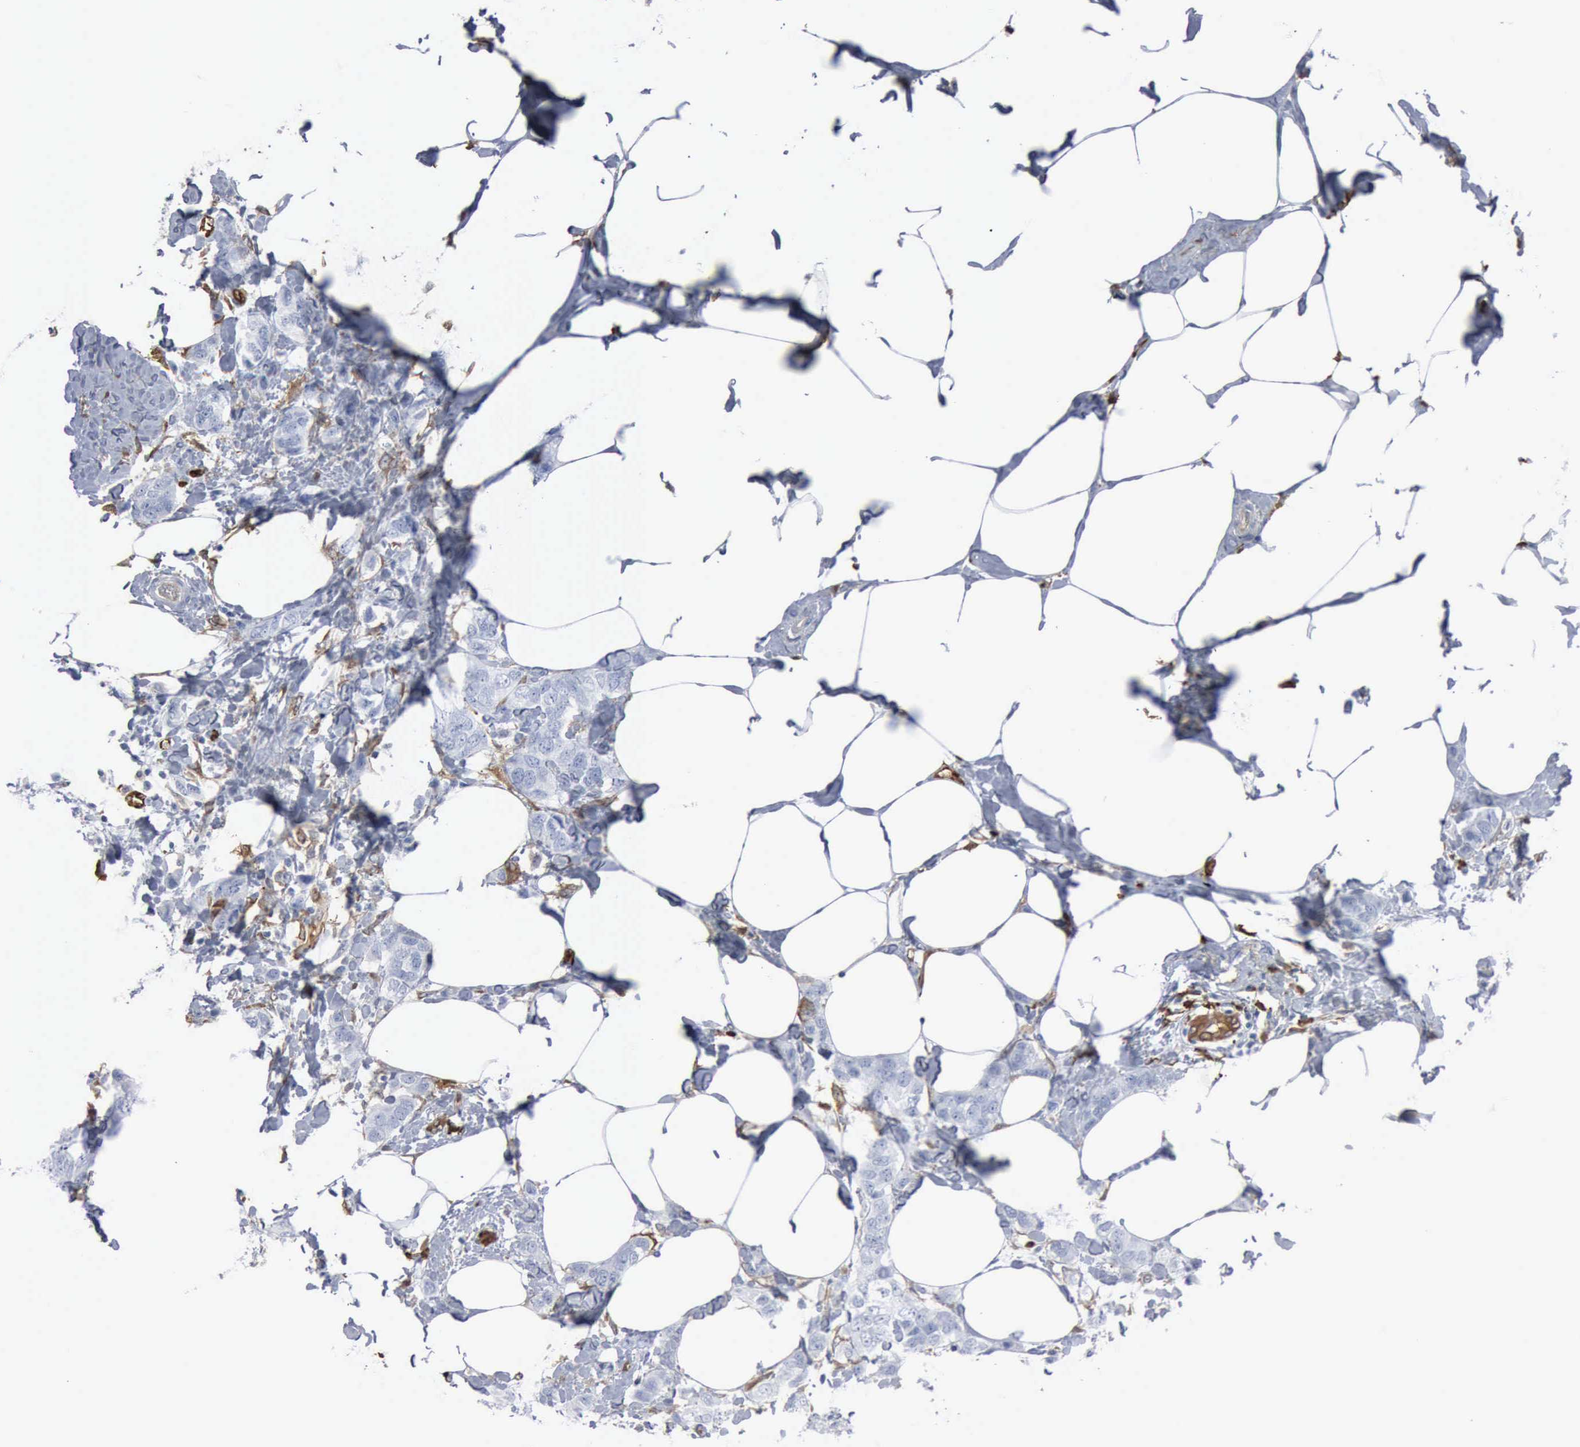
{"staining": {"intensity": "negative", "quantity": "none", "location": "none"}, "tissue": "breast cancer", "cell_type": "Tumor cells", "image_type": "cancer", "snomed": [{"axis": "morphology", "description": "Normal tissue, NOS"}, {"axis": "morphology", "description": "Duct carcinoma"}, {"axis": "topography", "description": "Breast"}], "caption": "The histopathology image demonstrates no staining of tumor cells in breast cancer. The staining is performed using DAB (3,3'-diaminobenzidine) brown chromogen with nuclei counter-stained in using hematoxylin.", "gene": "FSCN1", "patient": {"sex": "female", "age": 50}}